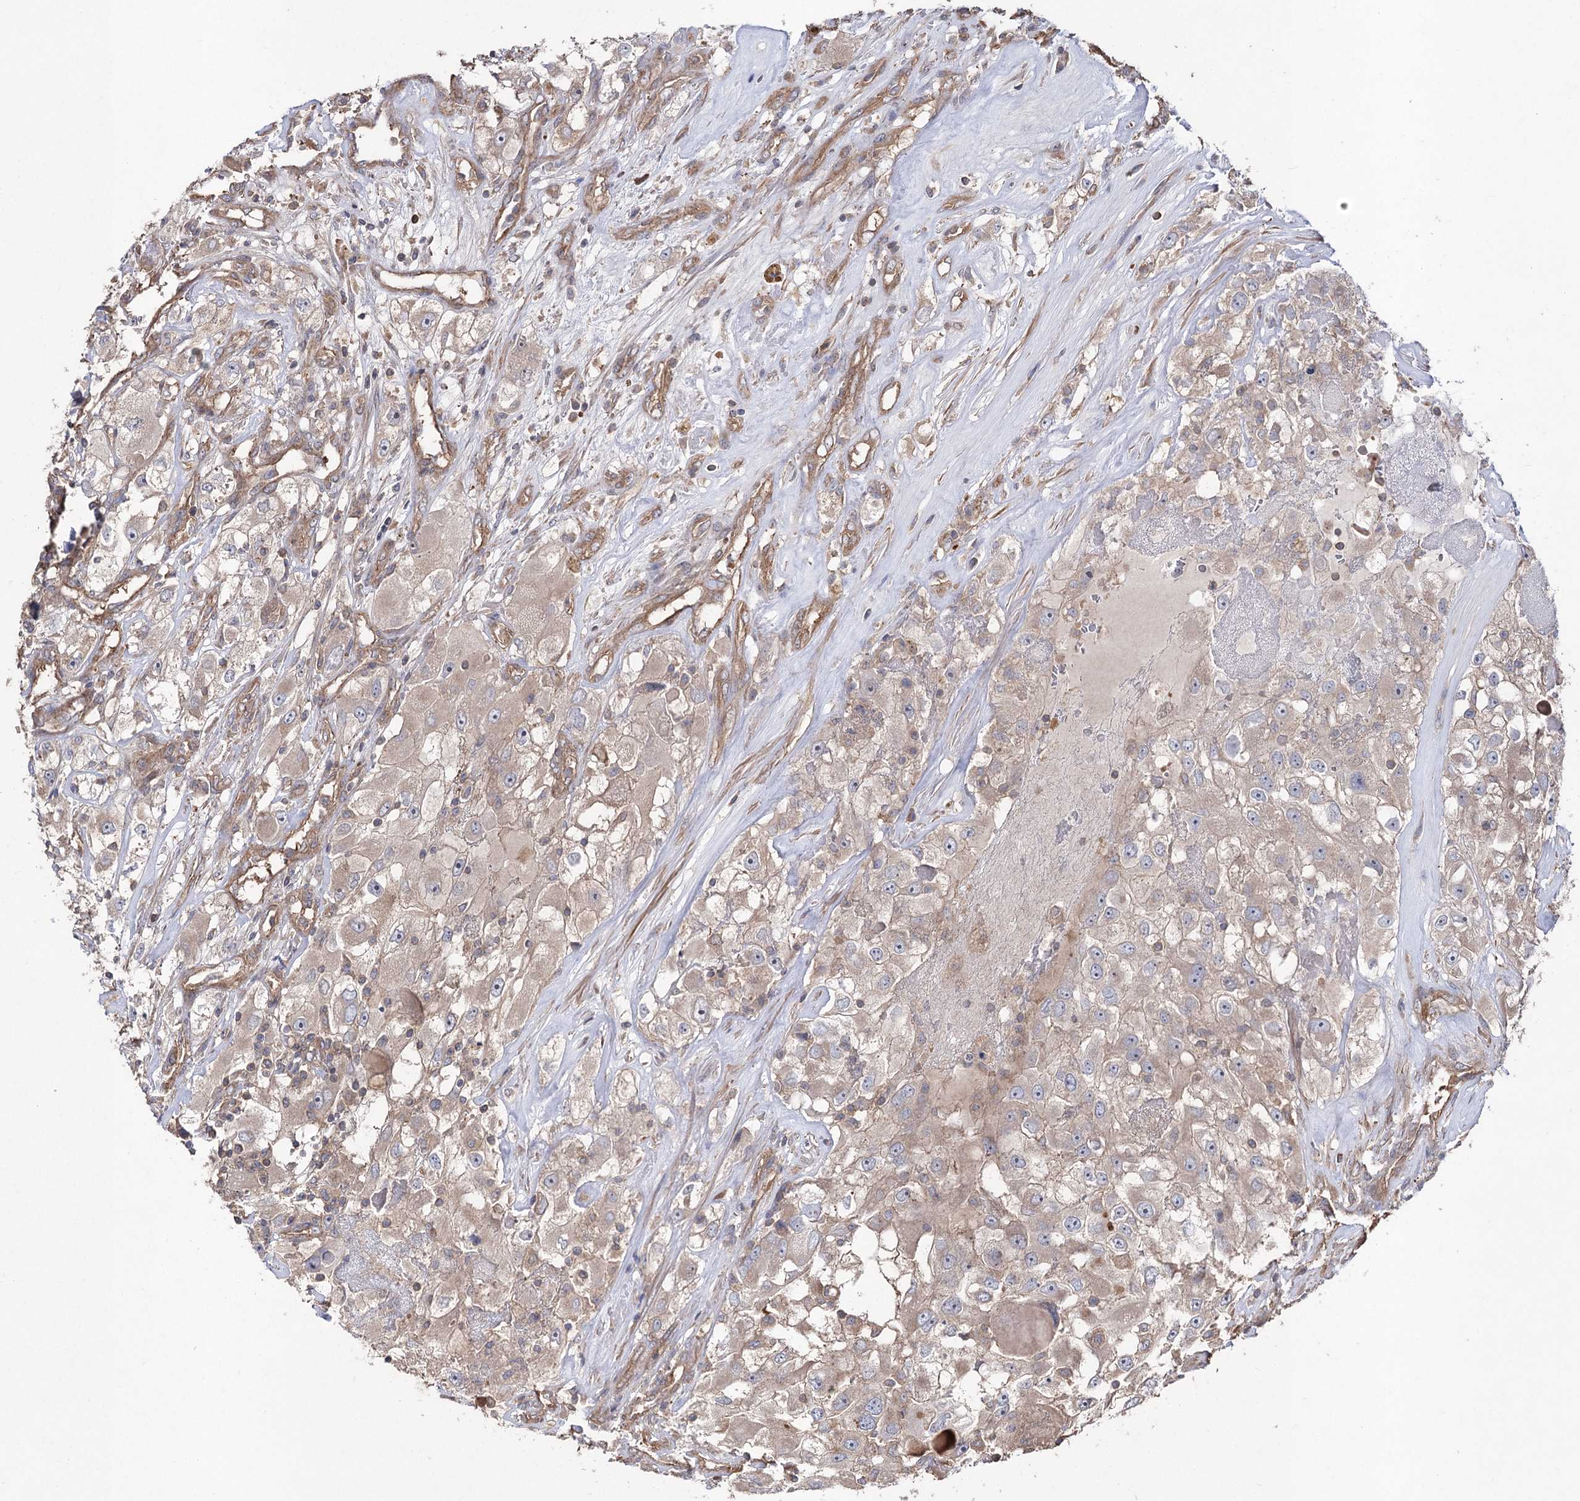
{"staining": {"intensity": "weak", "quantity": ">75%", "location": "cytoplasmic/membranous"}, "tissue": "renal cancer", "cell_type": "Tumor cells", "image_type": "cancer", "snomed": [{"axis": "morphology", "description": "Adenocarcinoma, NOS"}, {"axis": "topography", "description": "Kidney"}], "caption": "Approximately >75% of tumor cells in renal cancer show weak cytoplasmic/membranous protein staining as visualized by brown immunohistochemical staining.", "gene": "LARS2", "patient": {"sex": "female", "age": 52}}